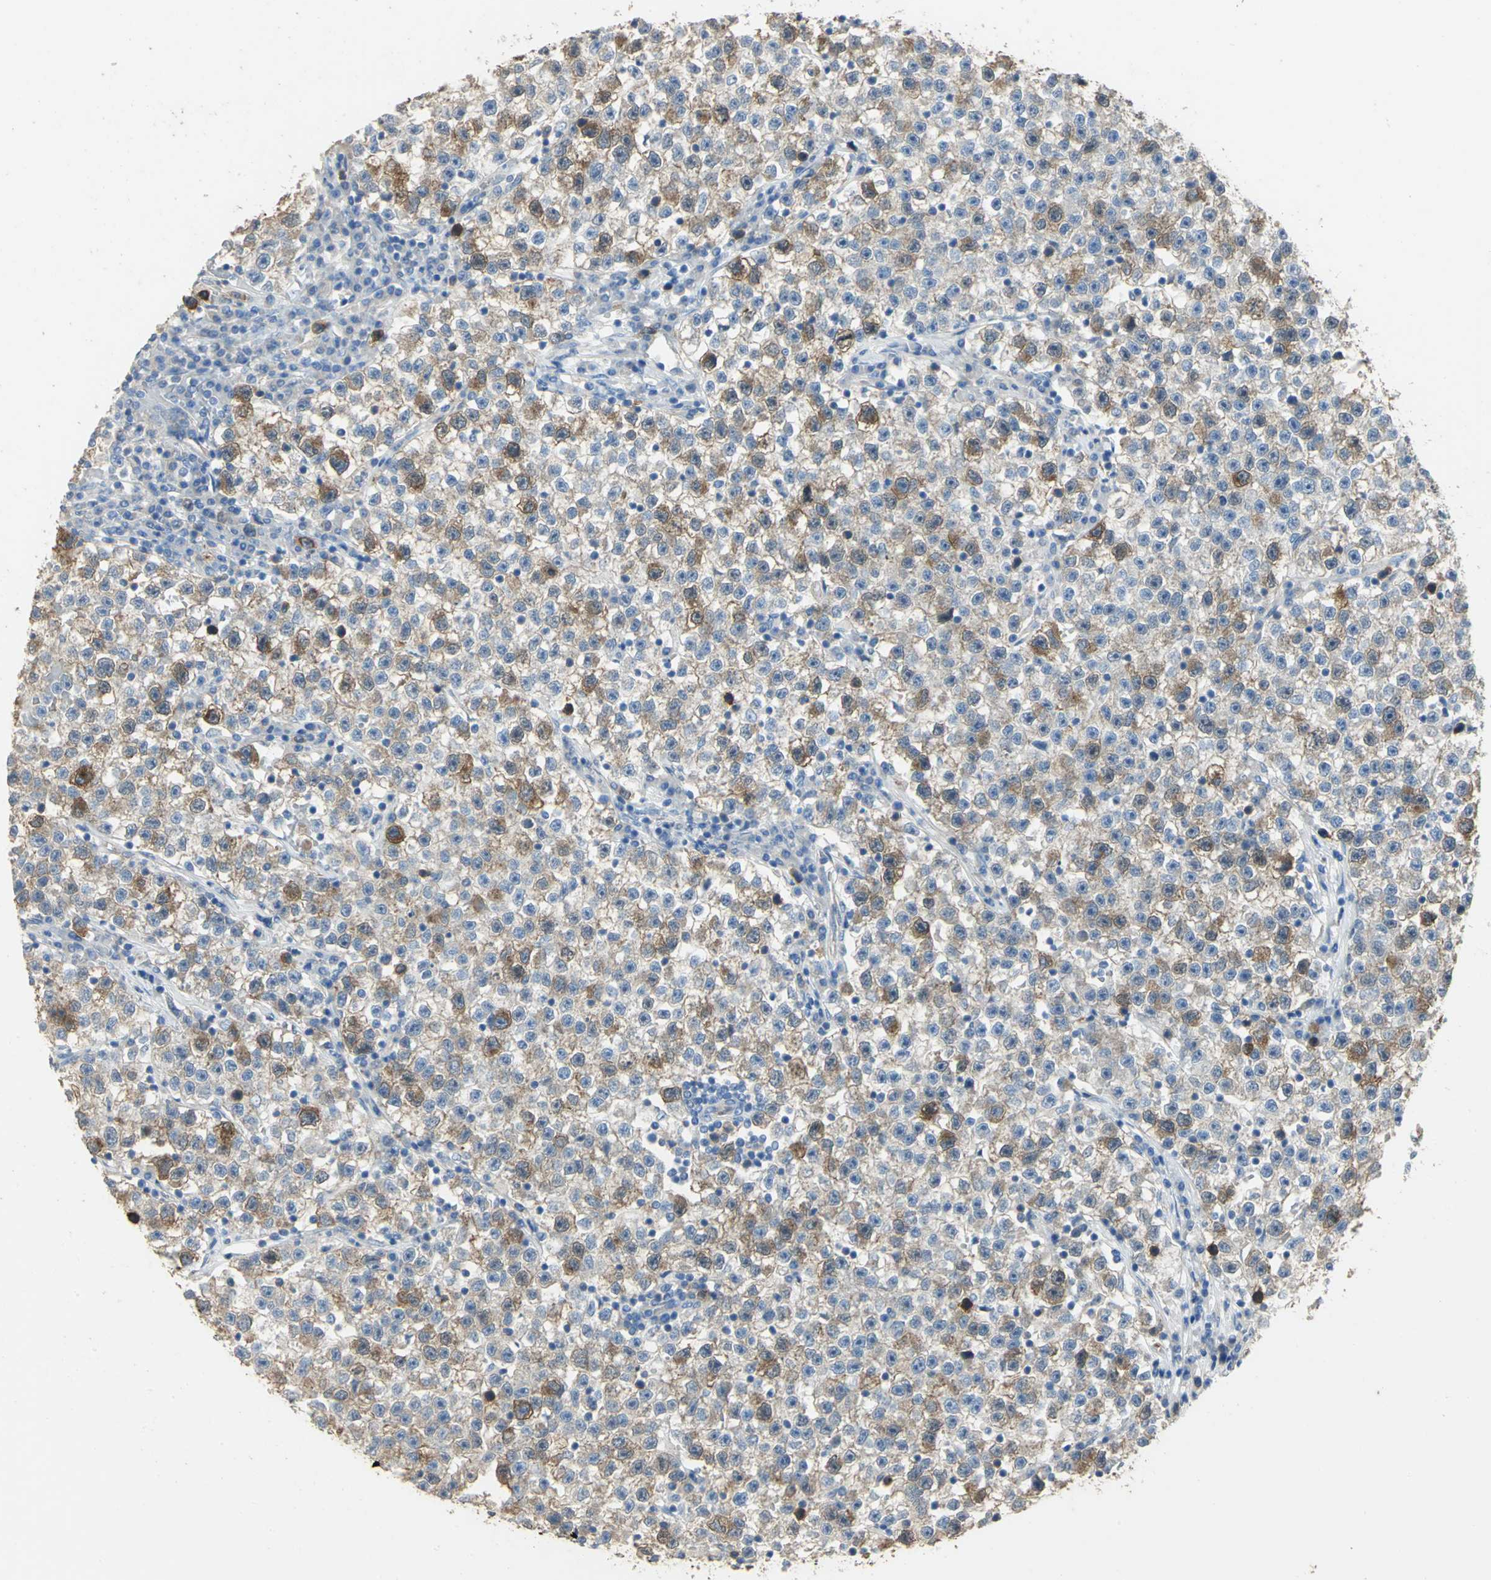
{"staining": {"intensity": "moderate", "quantity": "25%-75%", "location": "cytoplasmic/membranous"}, "tissue": "testis cancer", "cell_type": "Tumor cells", "image_type": "cancer", "snomed": [{"axis": "morphology", "description": "Seminoma, NOS"}, {"axis": "topography", "description": "Testis"}], "caption": "Protein positivity by IHC displays moderate cytoplasmic/membranous expression in about 25%-75% of tumor cells in seminoma (testis). (DAB (3,3'-diaminobenzidine) IHC, brown staining for protein, blue staining for nuclei).", "gene": "DLGAP5", "patient": {"sex": "male", "age": 22}}